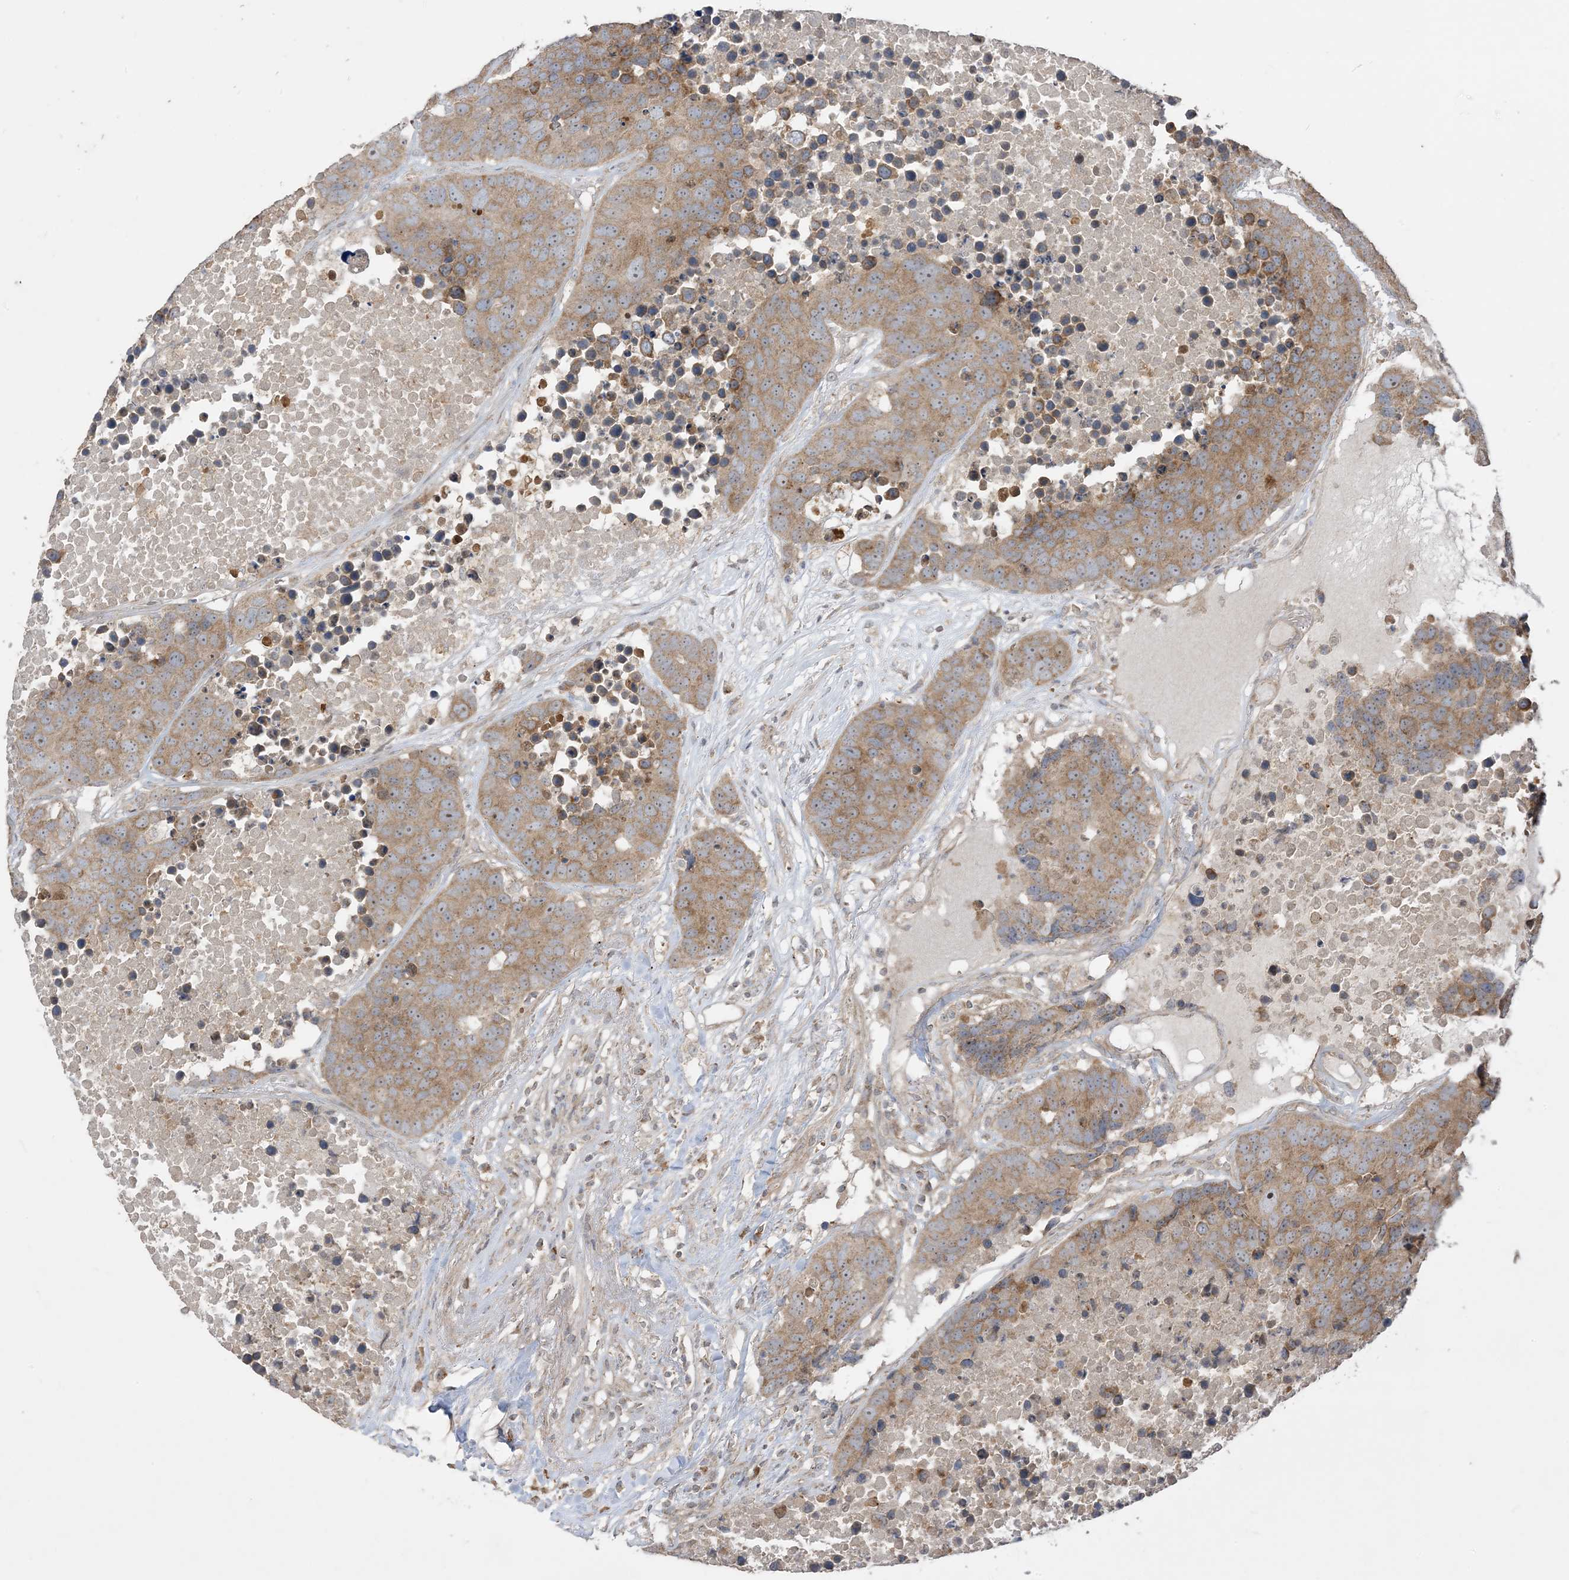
{"staining": {"intensity": "moderate", "quantity": ">75%", "location": "cytoplasmic/membranous"}, "tissue": "carcinoid", "cell_type": "Tumor cells", "image_type": "cancer", "snomed": [{"axis": "morphology", "description": "Carcinoid, malignant, NOS"}, {"axis": "topography", "description": "Lung"}], "caption": "About >75% of tumor cells in human carcinoid display moderate cytoplasmic/membranous protein positivity as visualized by brown immunohistochemical staining.", "gene": "SIRT3", "patient": {"sex": "male", "age": 60}}